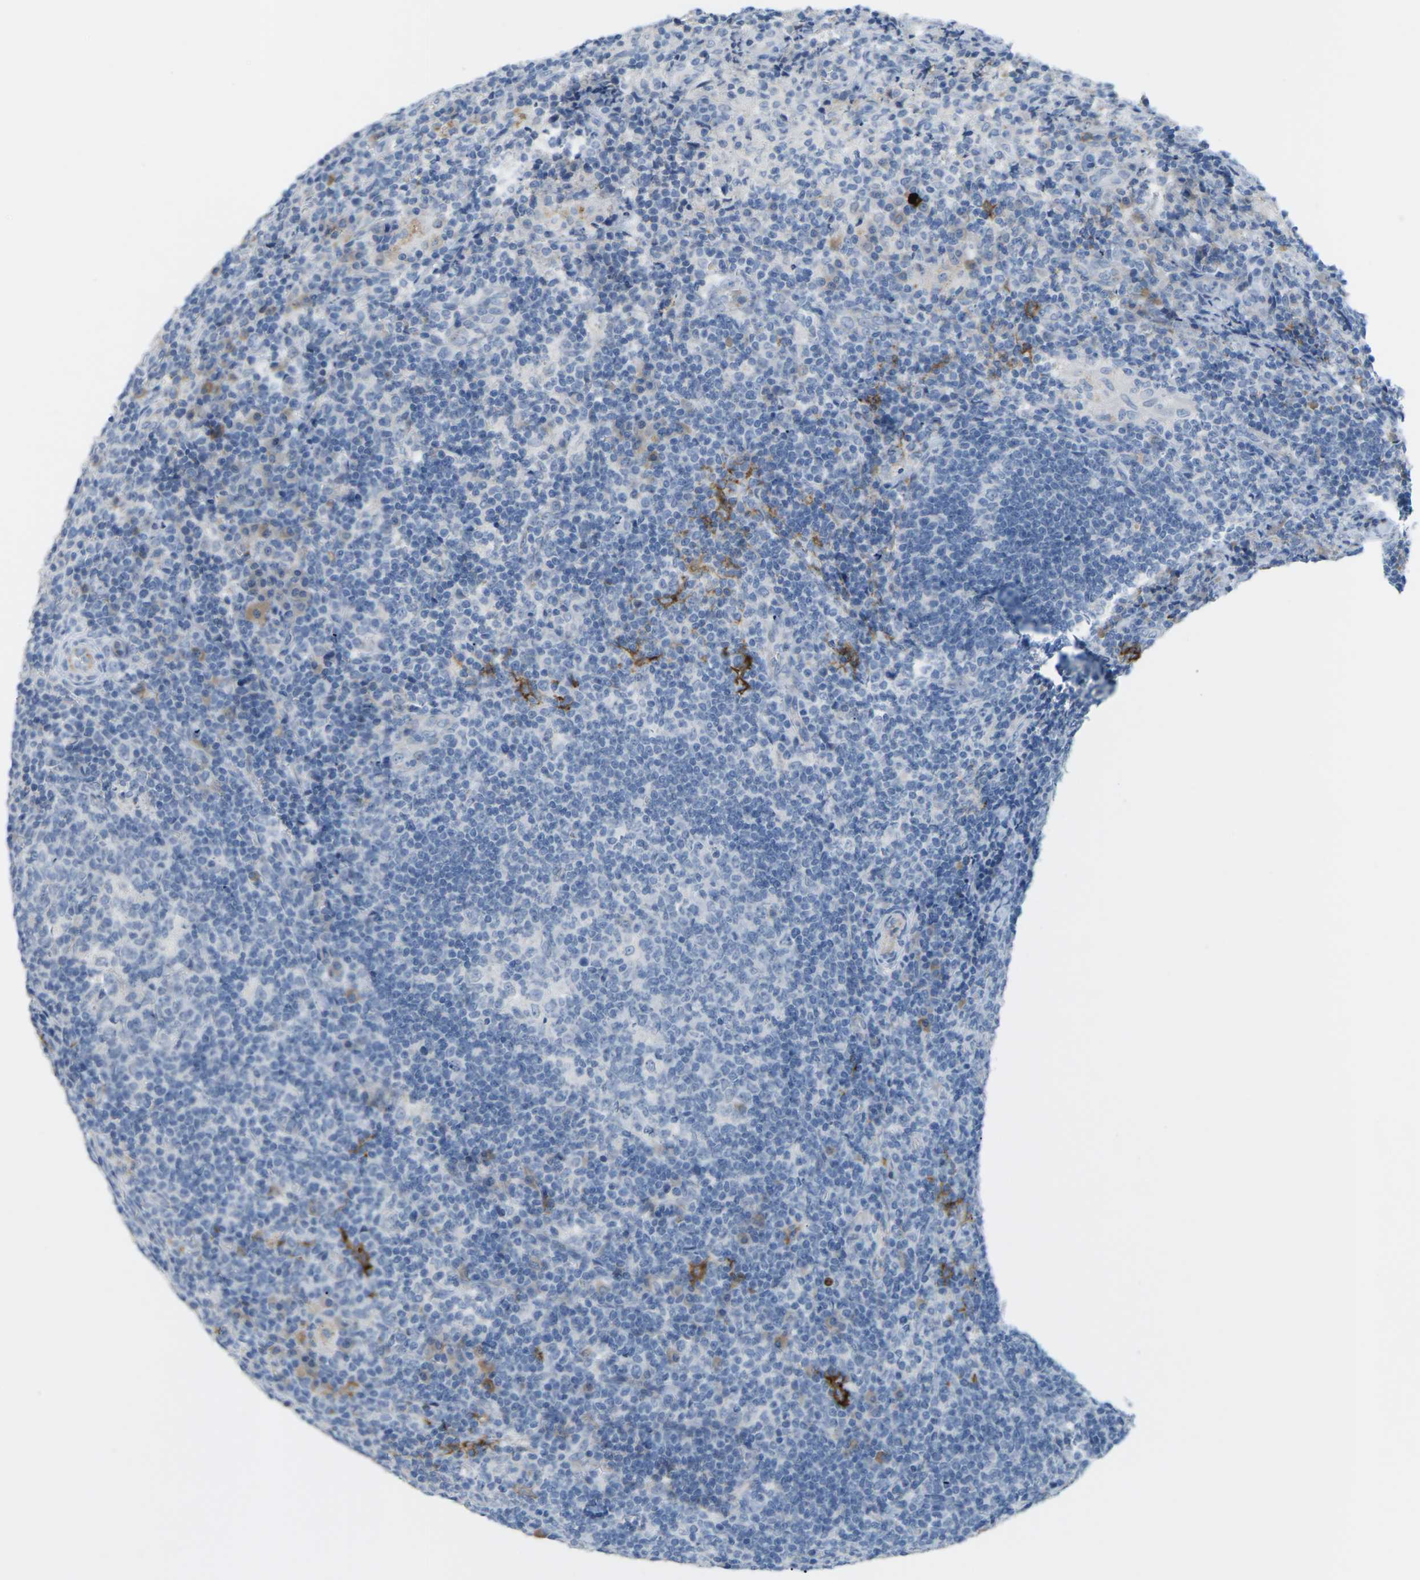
{"staining": {"intensity": "weak", "quantity": "<25%", "location": "cytoplasmic/membranous"}, "tissue": "lymph node", "cell_type": "Germinal center cells", "image_type": "normal", "snomed": [{"axis": "morphology", "description": "Normal tissue, NOS"}, {"axis": "morphology", "description": "Inflammation, NOS"}, {"axis": "topography", "description": "Lymph node"}], "caption": "High power microscopy photomicrograph of an immunohistochemistry (IHC) histopathology image of unremarkable lymph node, revealing no significant positivity in germinal center cells.", "gene": "CLDN3", "patient": {"sex": "male", "age": 55}}